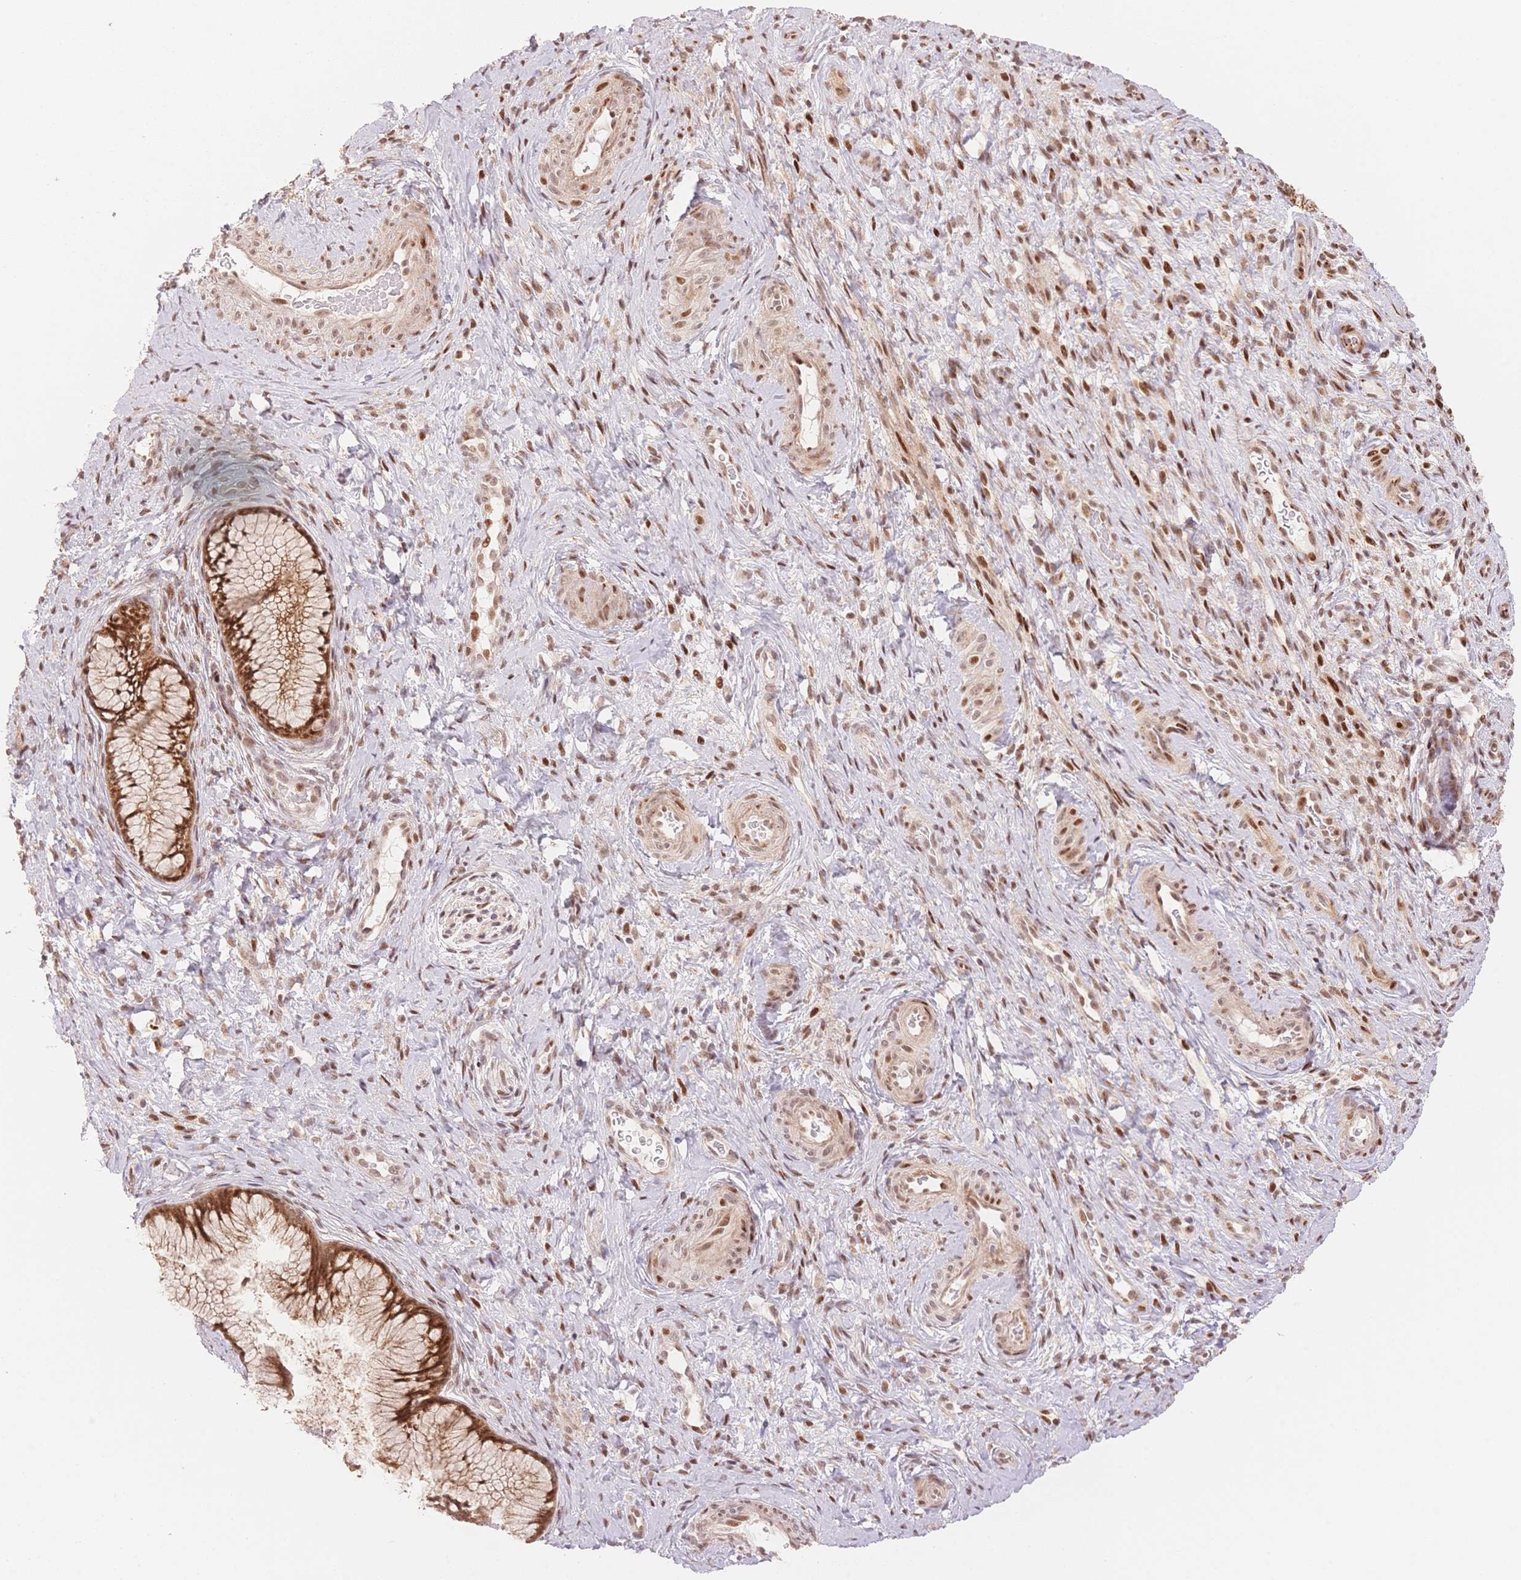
{"staining": {"intensity": "moderate", "quantity": ">75%", "location": "cytoplasmic/membranous,nuclear"}, "tissue": "cervix", "cell_type": "Glandular cells", "image_type": "normal", "snomed": [{"axis": "morphology", "description": "Normal tissue, NOS"}, {"axis": "topography", "description": "Cervix"}], "caption": "Glandular cells display medium levels of moderate cytoplasmic/membranous,nuclear staining in approximately >75% of cells in normal cervix. (IHC, brightfield microscopy, high magnification).", "gene": "STK39", "patient": {"sex": "female", "age": 34}}